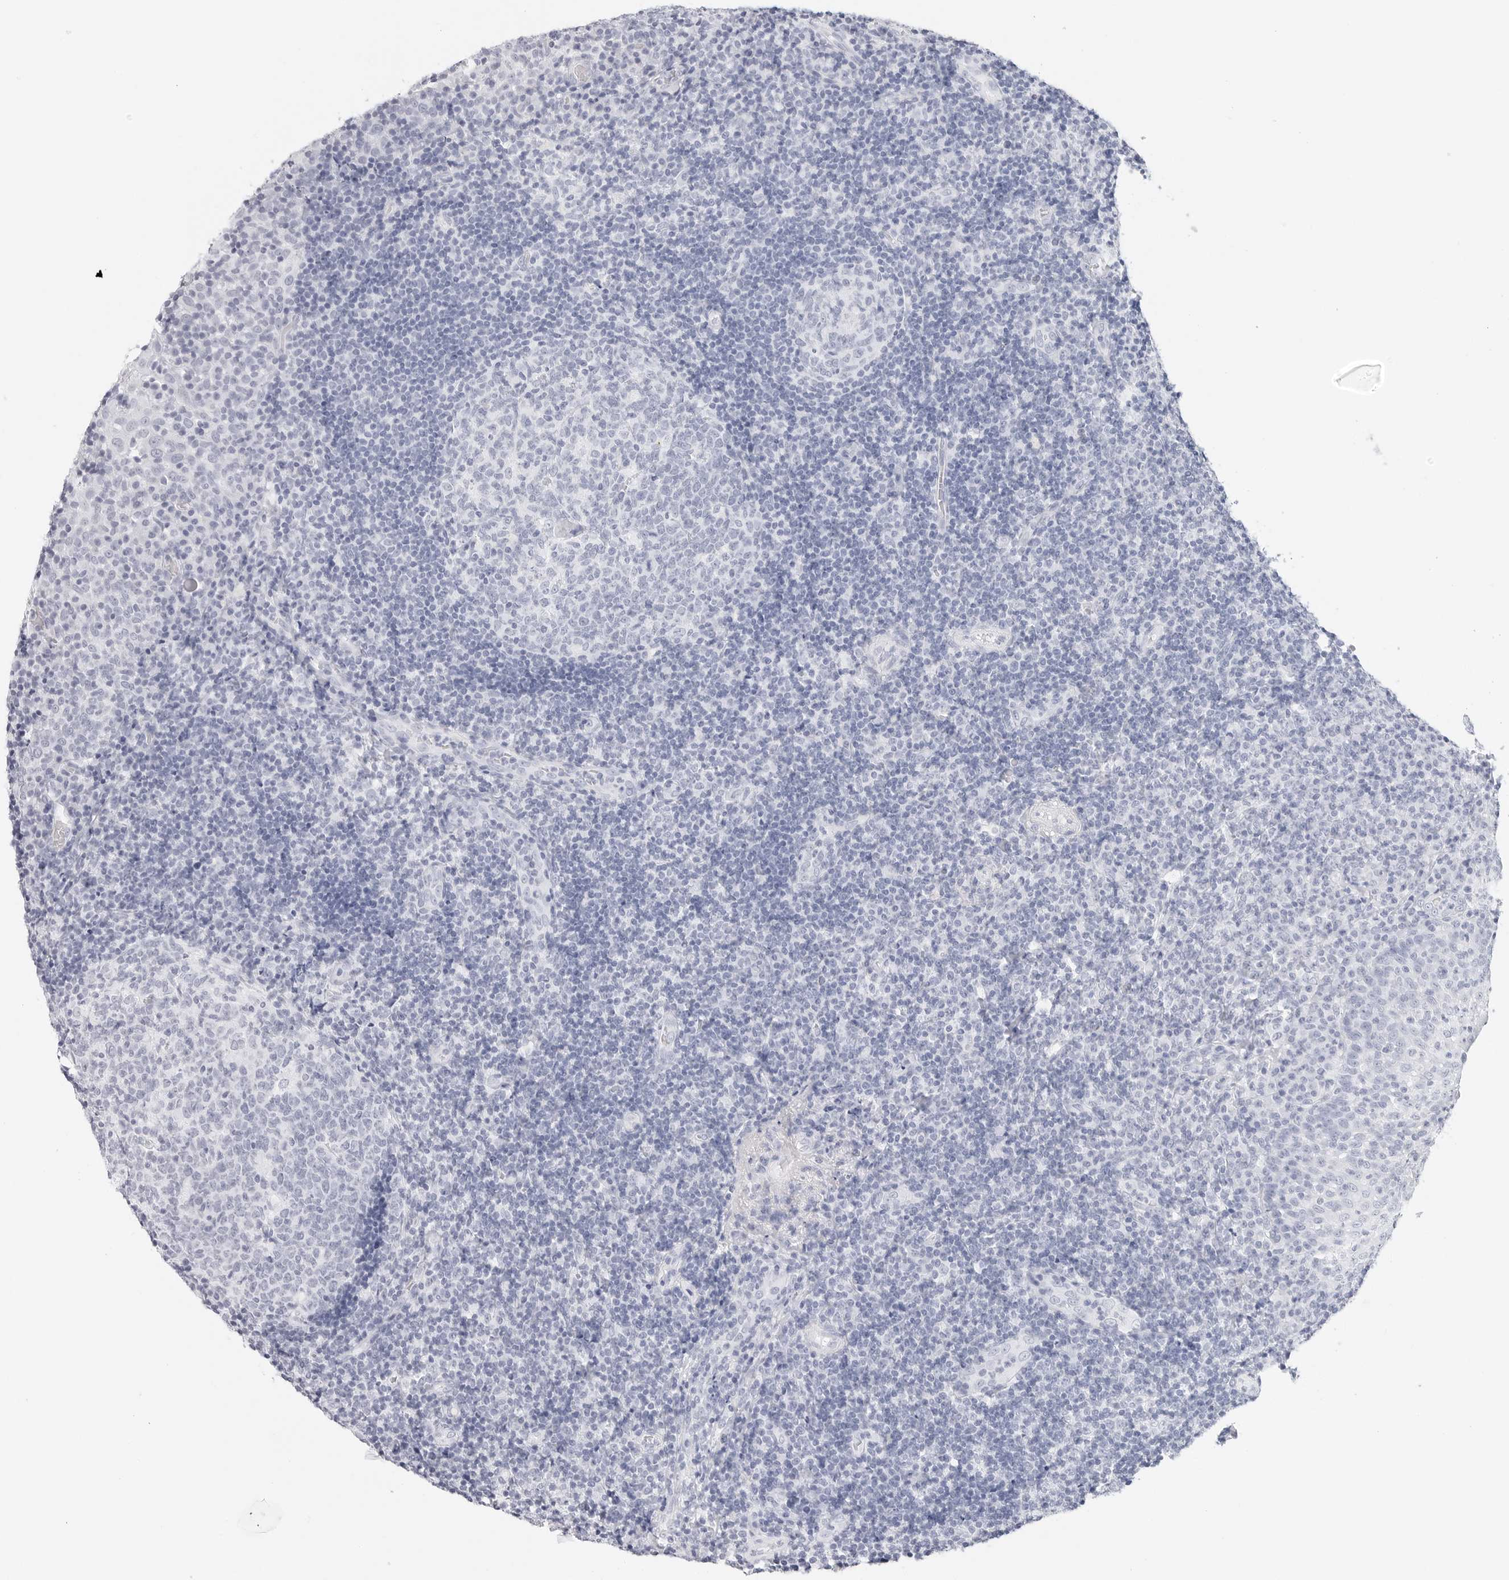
{"staining": {"intensity": "negative", "quantity": "none", "location": "none"}, "tissue": "tonsil", "cell_type": "Germinal center cells", "image_type": "normal", "snomed": [{"axis": "morphology", "description": "Normal tissue, NOS"}, {"axis": "topography", "description": "Tonsil"}], "caption": "This is a histopathology image of immunohistochemistry staining of unremarkable tonsil, which shows no expression in germinal center cells.", "gene": "TFF2", "patient": {"sex": "female", "age": 40}}